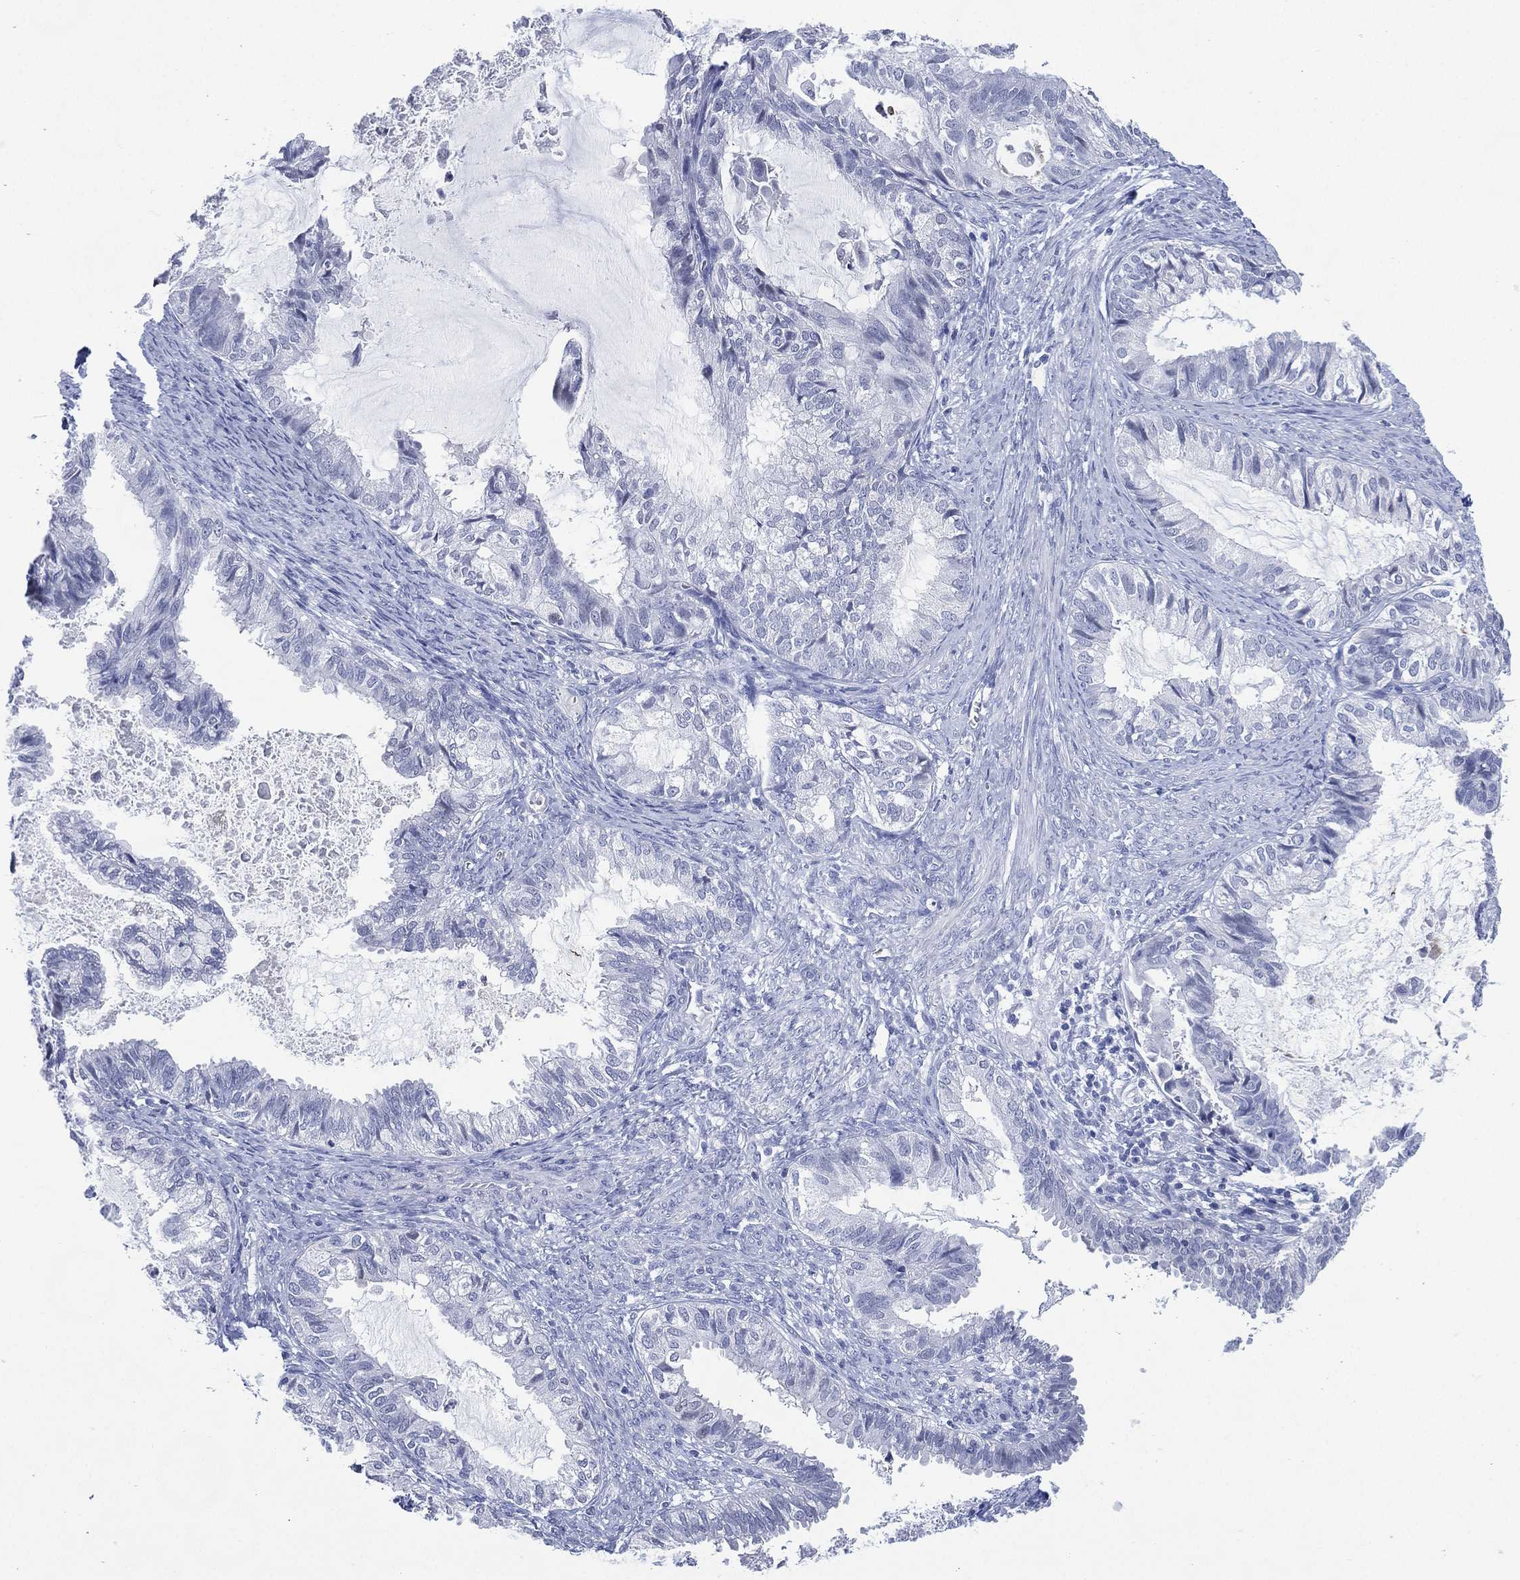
{"staining": {"intensity": "negative", "quantity": "none", "location": "none"}, "tissue": "endometrial cancer", "cell_type": "Tumor cells", "image_type": "cancer", "snomed": [{"axis": "morphology", "description": "Adenocarcinoma, NOS"}, {"axis": "topography", "description": "Endometrium"}], "caption": "The histopathology image shows no staining of tumor cells in endometrial adenocarcinoma.", "gene": "TMEM247", "patient": {"sex": "female", "age": 86}}